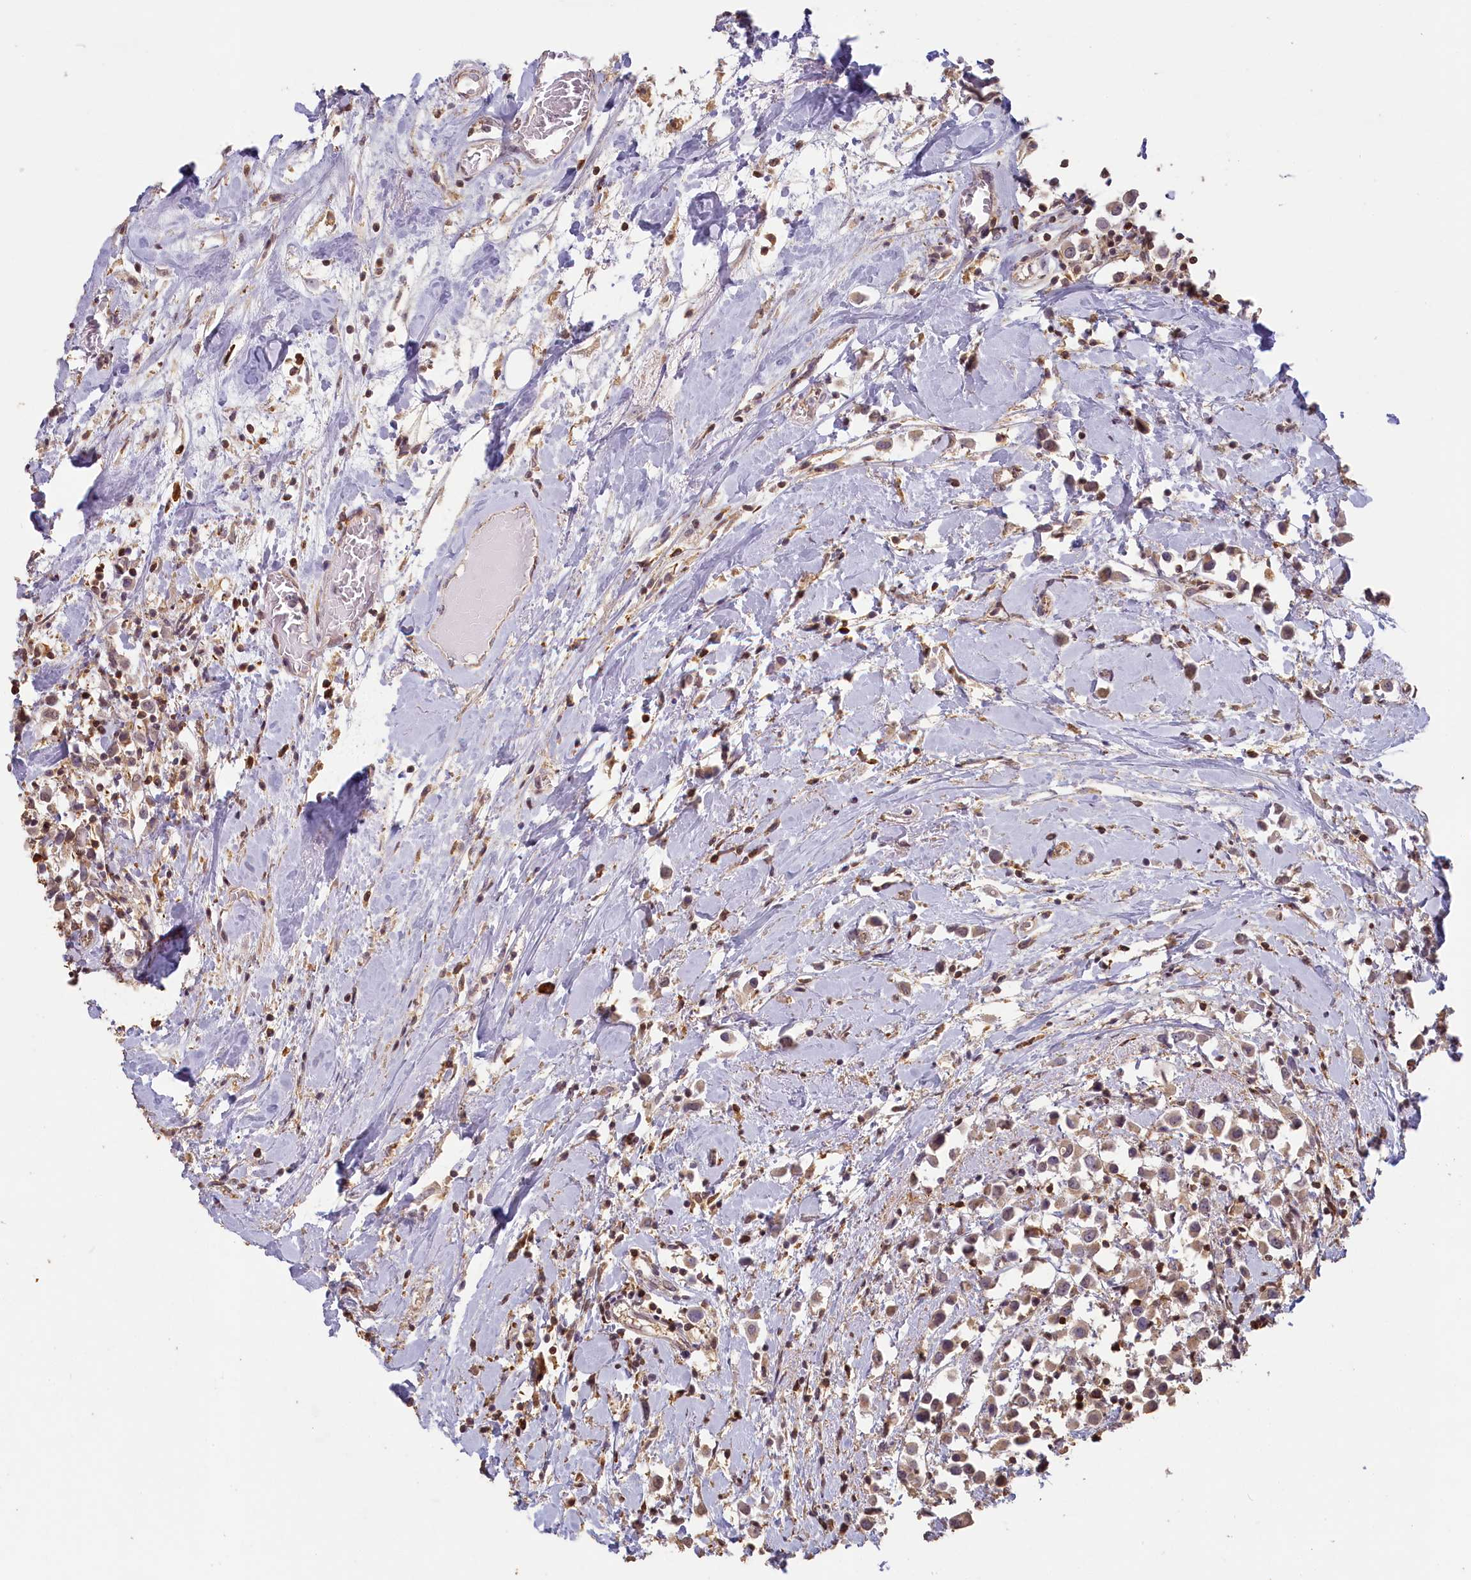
{"staining": {"intensity": "weak", "quantity": "25%-75%", "location": "cytoplasmic/membranous"}, "tissue": "breast cancer", "cell_type": "Tumor cells", "image_type": "cancer", "snomed": [{"axis": "morphology", "description": "Duct carcinoma"}, {"axis": "topography", "description": "Breast"}], "caption": "Breast cancer (invasive ductal carcinoma) stained with immunohistochemistry (IHC) reveals weak cytoplasmic/membranous staining in about 25%-75% of tumor cells.", "gene": "MADD", "patient": {"sex": "female", "age": 61}}